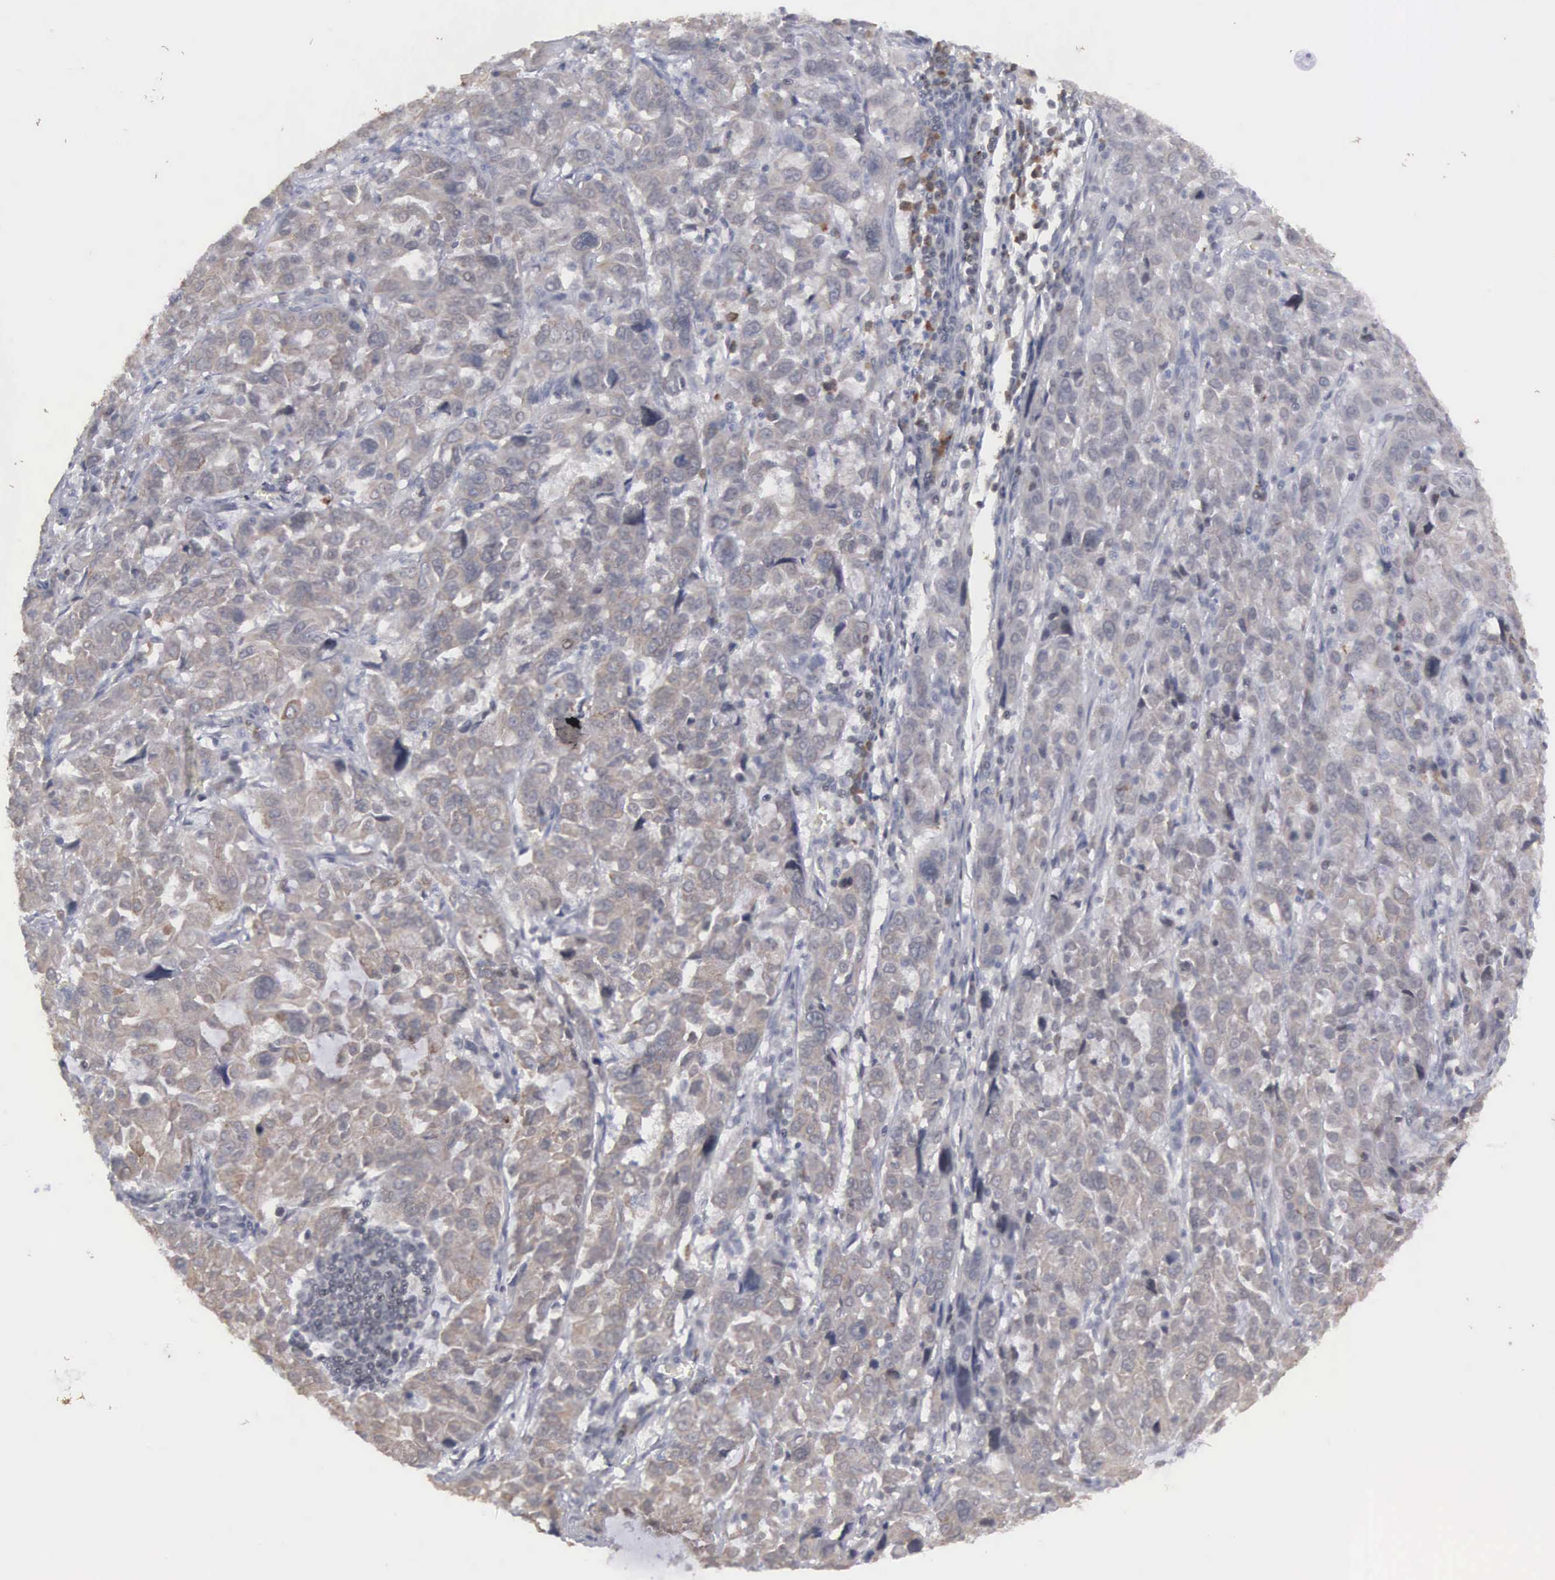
{"staining": {"intensity": "weak", "quantity": "25%-75%", "location": "cytoplasmic/membranous"}, "tissue": "pancreatic cancer", "cell_type": "Tumor cells", "image_type": "cancer", "snomed": [{"axis": "morphology", "description": "Adenocarcinoma, NOS"}, {"axis": "topography", "description": "Pancreas"}], "caption": "Protein expression by immunohistochemistry (IHC) demonstrates weak cytoplasmic/membranous positivity in approximately 25%-75% of tumor cells in pancreatic cancer (adenocarcinoma).", "gene": "WDR89", "patient": {"sex": "female", "age": 52}}